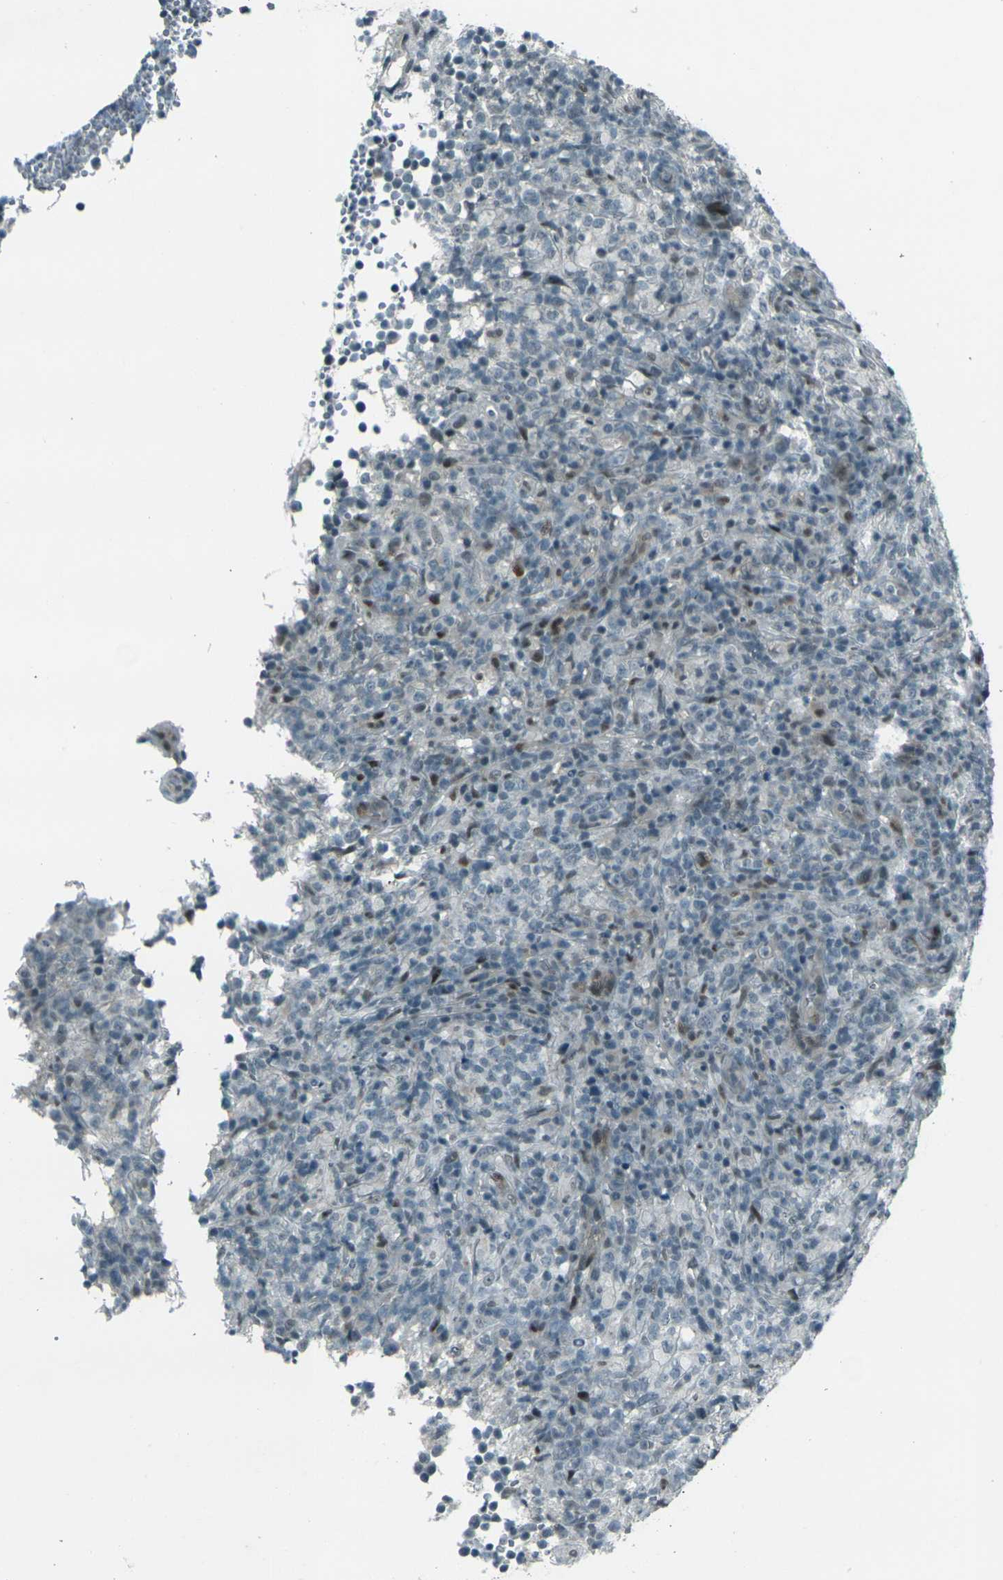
{"staining": {"intensity": "negative", "quantity": "none", "location": "none"}, "tissue": "lymphoma", "cell_type": "Tumor cells", "image_type": "cancer", "snomed": [{"axis": "morphology", "description": "Malignant lymphoma, non-Hodgkin's type, High grade"}, {"axis": "topography", "description": "Lymph node"}], "caption": "IHC histopathology image of lymphoma stained for a protein (brown), which demonstrates no staining in tumor cells. Nuclei are stained in blue.", "gene": "GPR19", "patient": {"sex": "female", "age": 76}}